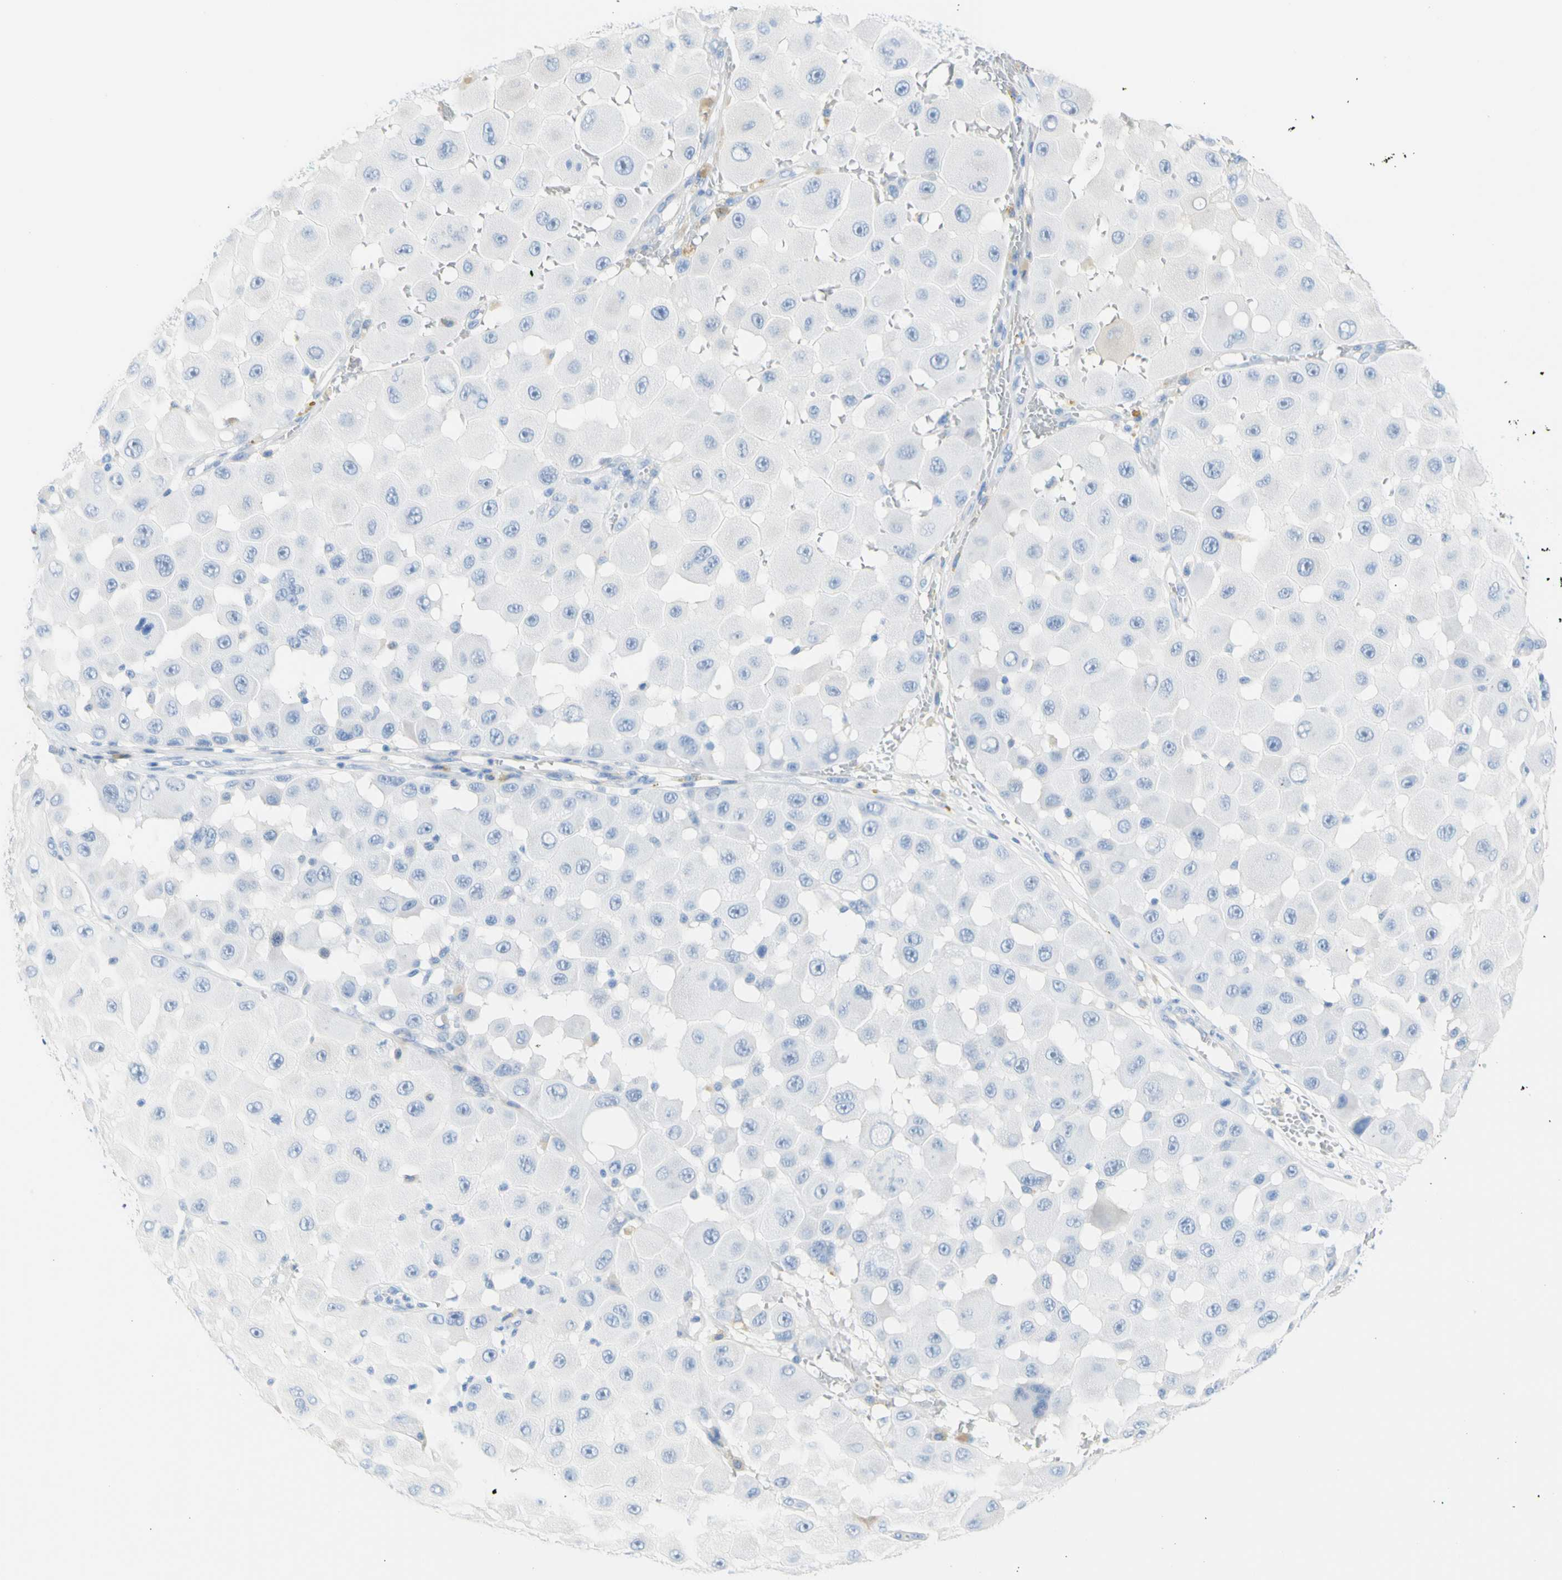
{"staining": {"intensity": "negative", "quantity": "none", "location": "none"}, "tissue": "melanoma", "cell_type": "Tumor cells", "image_type": "cancer", "snomed": [{"axis": "morphology", "description": "Malignant melanoma, NOS"}, {"axis": "topography", "description": "Skin"}], "caption": "Melanoma stained for a protein using immunohistochemistry (IHC) exhibits no expression tumor cells.", "gene": "CEL", "patient": {"sex": "female", "age": 81}}